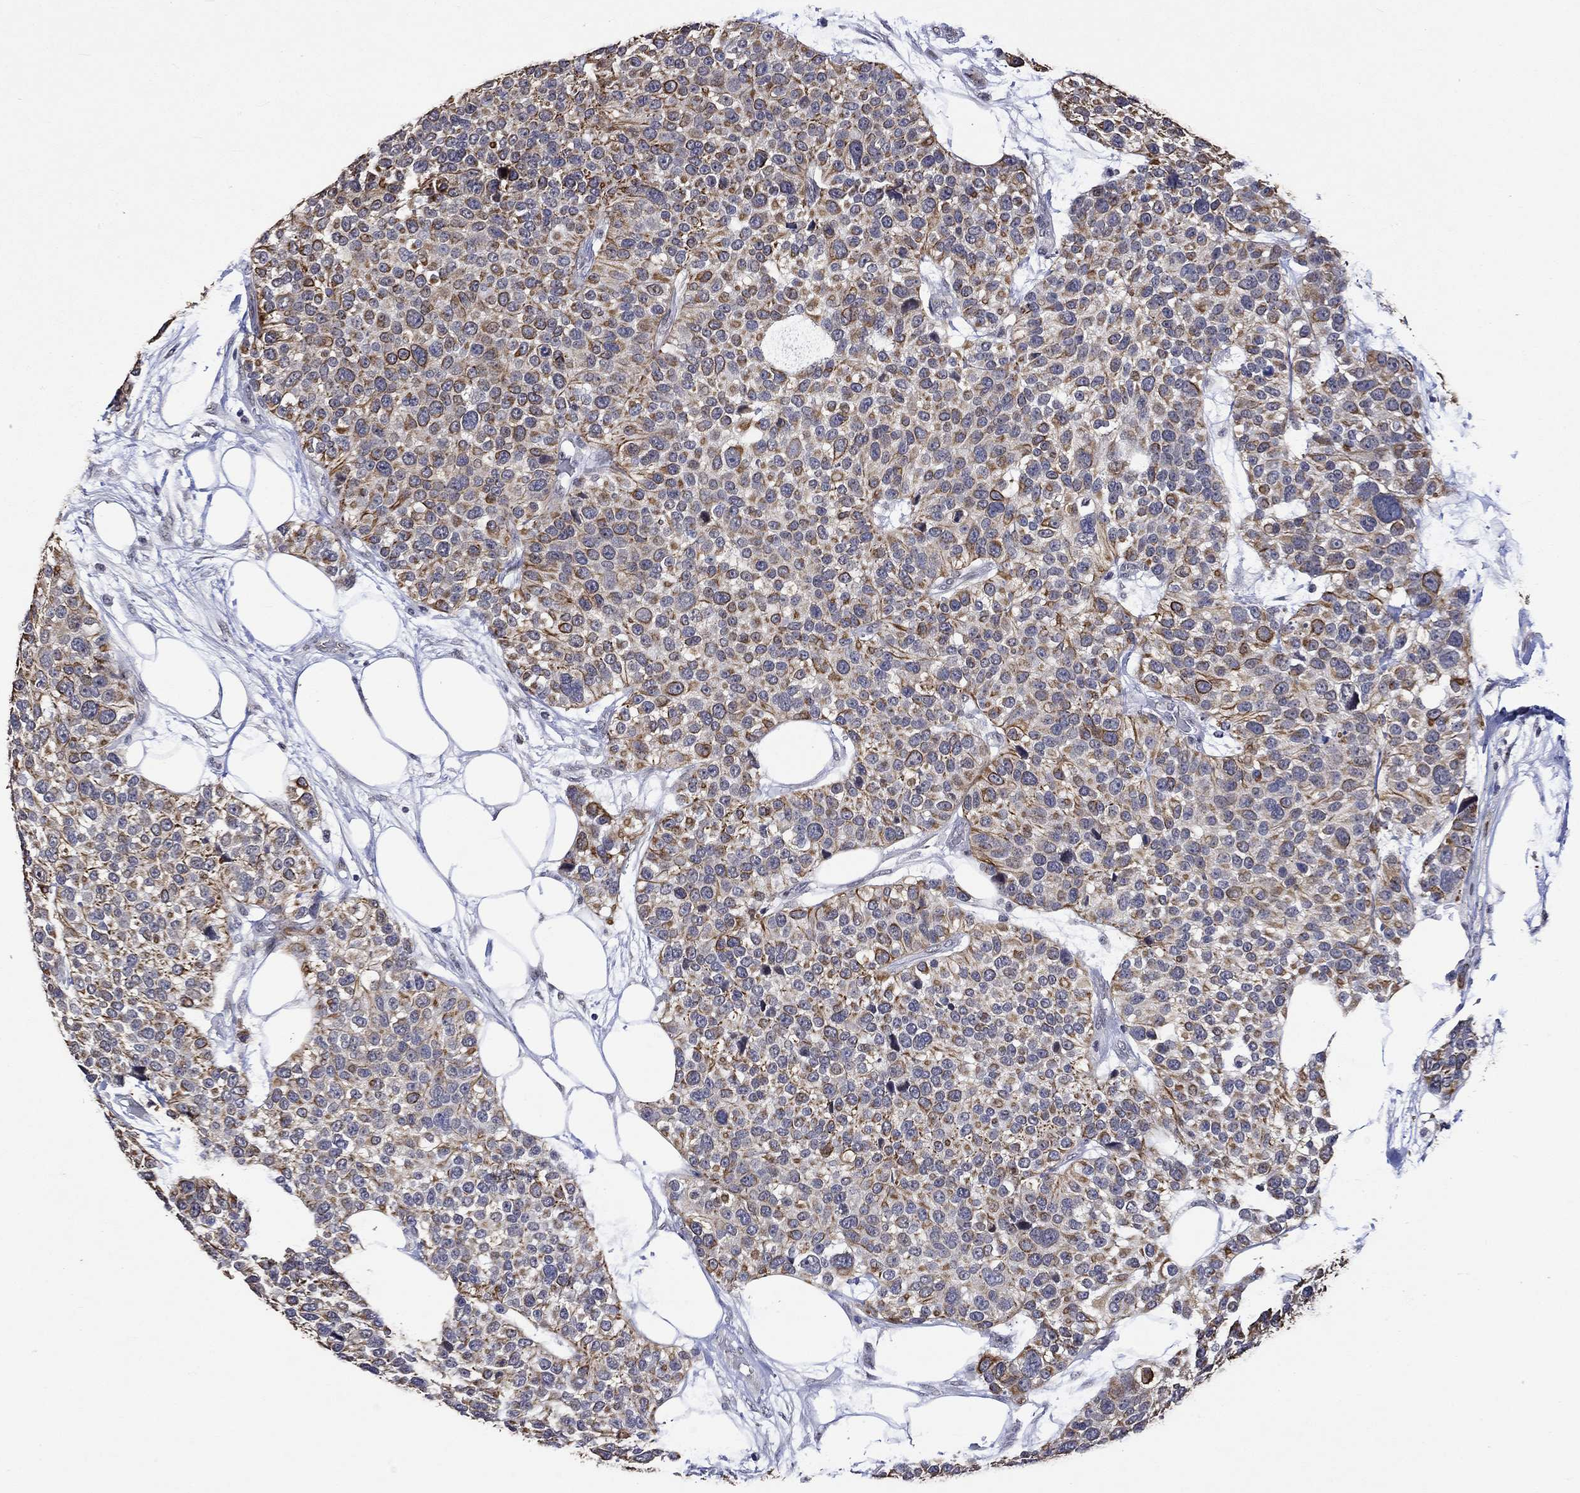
{"staining": {"intensity": "strong", "quantity": "25%-75%", "location": "cytoplasmic/membranous"}, "tissue": "urothelial cancer", "cell_type": "Tumor cells", "image_type": "cancer", "snomed": [{"axis": "morphology", "description": "Urothelial carcinoma, High grade"}, {"axis": "topography", "description": "Urinary bladder"}], "caption": "High-power microscopy captured an immunohistochemistry histopathology image of urothelial carcinoma (high-grade), revealing strong cytoplasmic/membranous staining in about 25%-75% of tumor cells. (IHC, brightfield microscopy, high magnification).", "gene": "DDX3Y", "patient": {"sex": "male", "age": 77}}